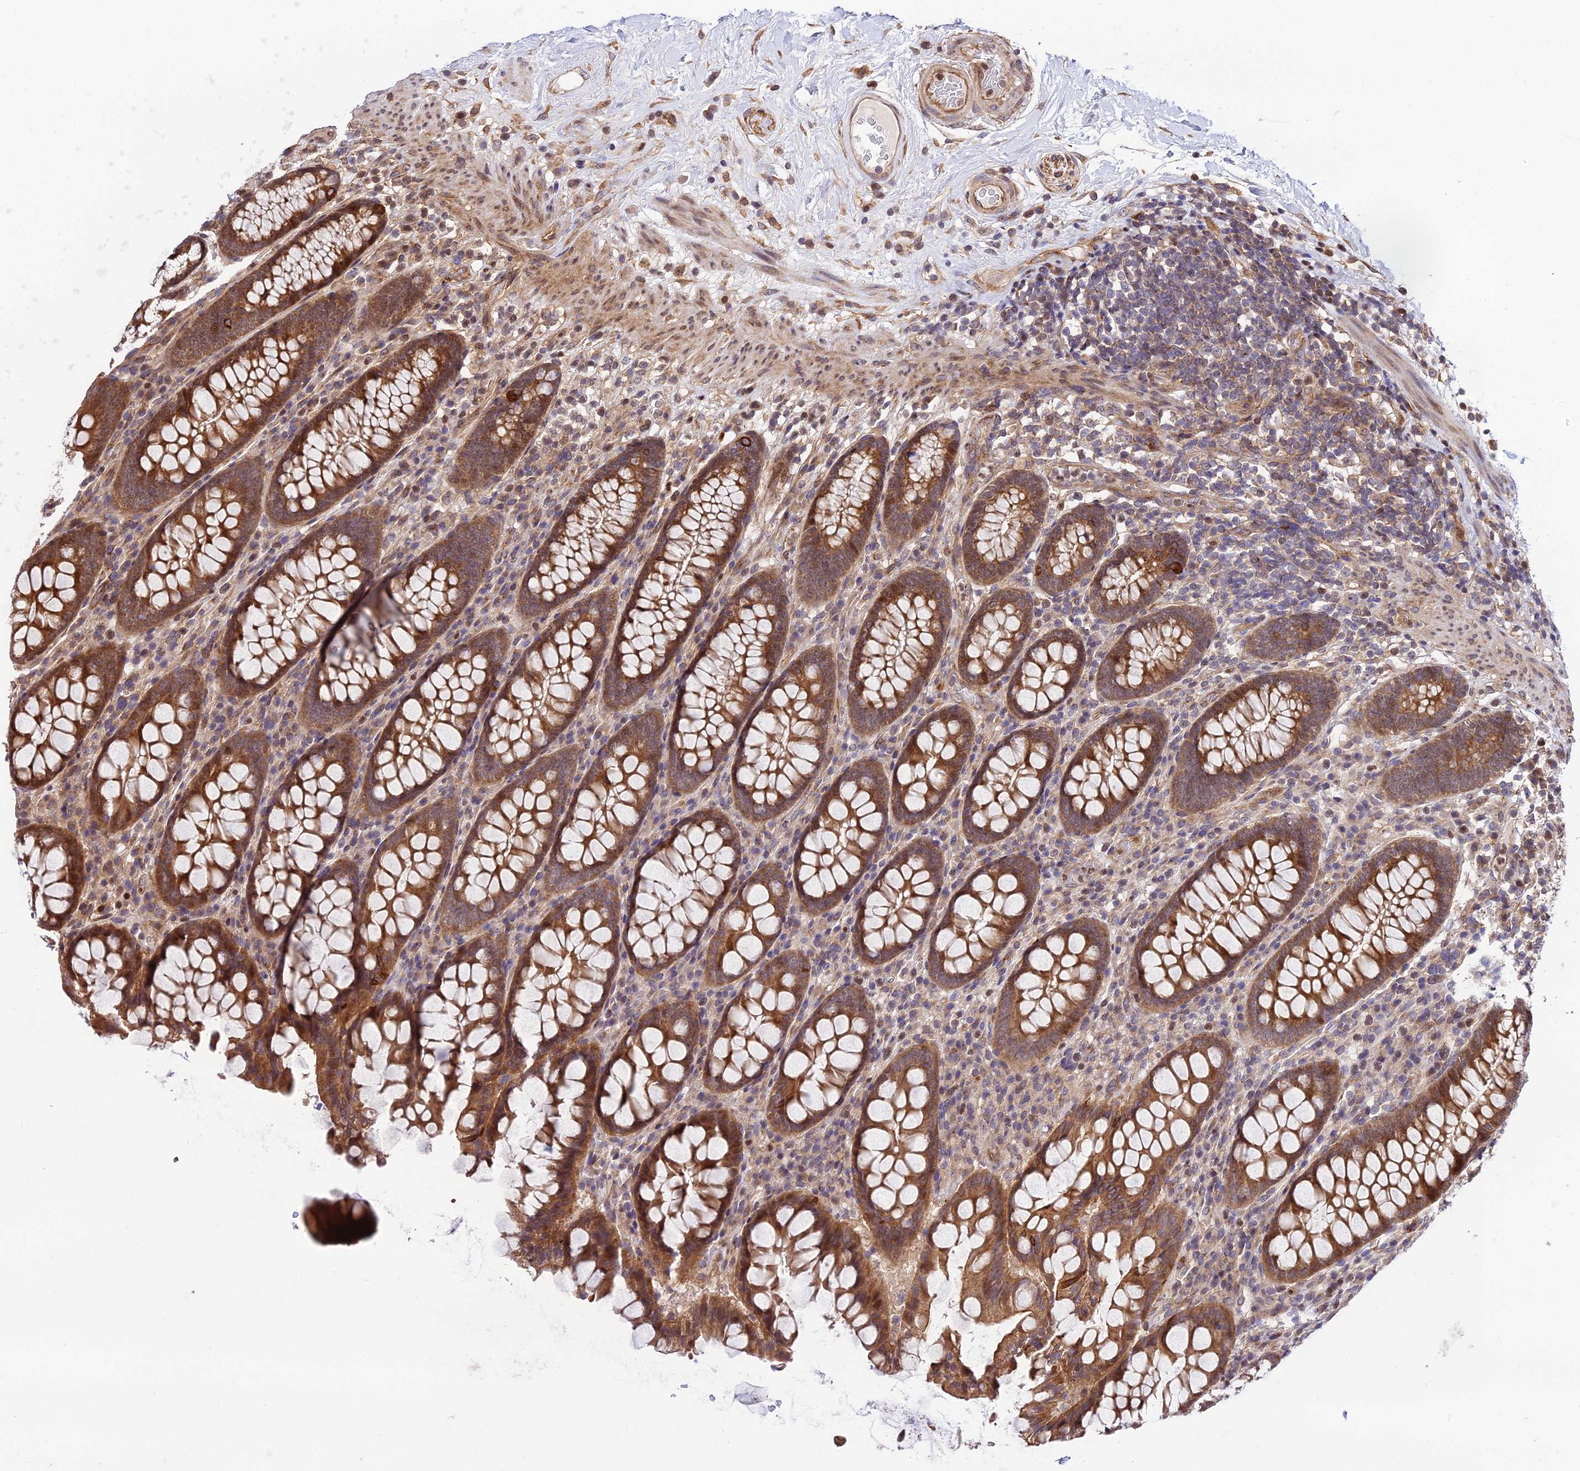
{"staining": {"intensity": "moderate", "quantity": ">75%", "location": "cytoplasmic/membranous,nuclear"}, "tissue": "colon", "cell_type": "Endothelial cells", "image_type": "normal", "snomed": [{"axis": "morphology", "description": "Normal tissue, NOS"}, {"axis": "topography", "description": "Colon"}], "caption": "Brown immunohistochemical staining in normal human colon displays moderate cytoplasmic/membranous,nuclear expression in about >75% of endothelial cells.", "gene": "SMG6", "patient": {"sex": "female", "age": 79}}